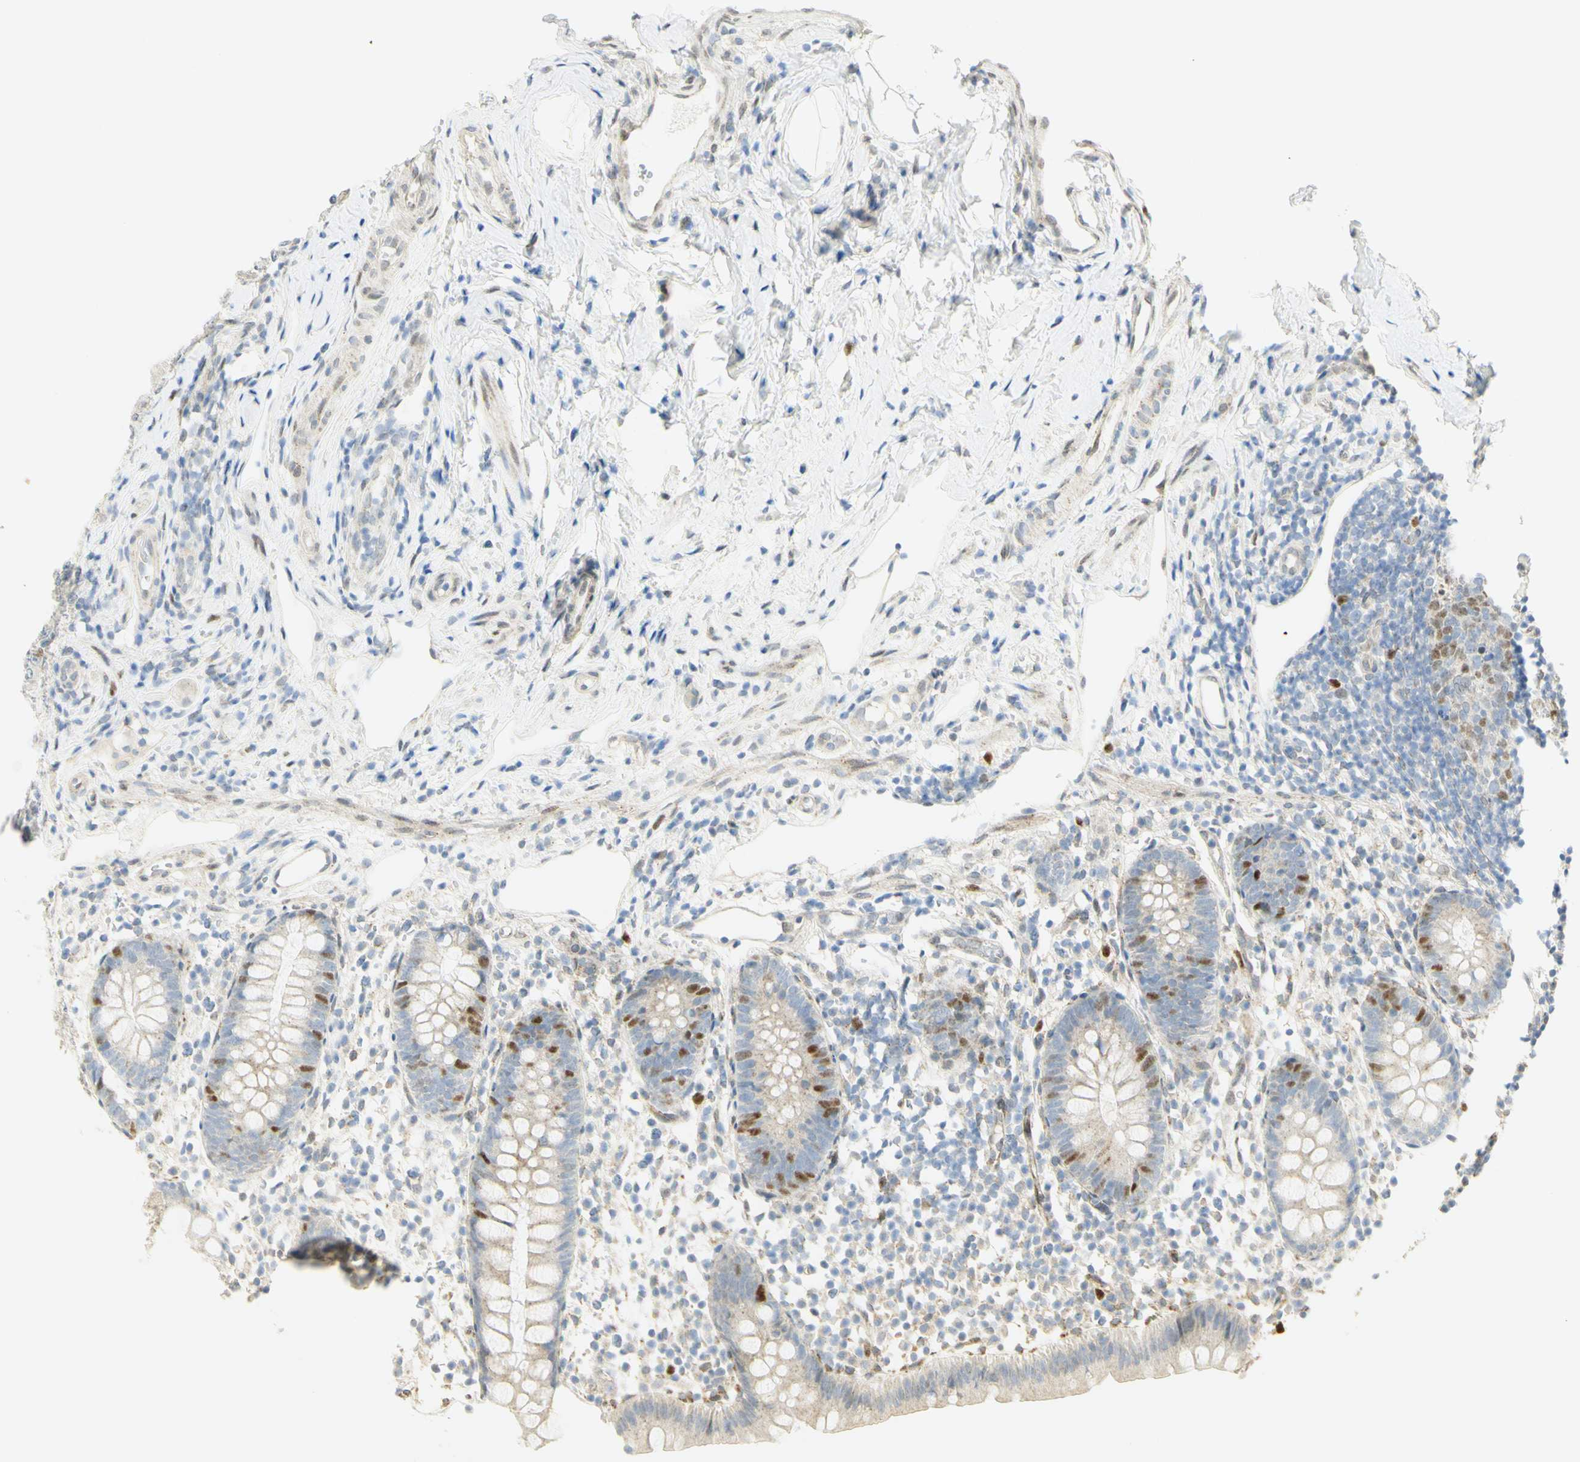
{"staining": {"intensity": "strong", "quantity": "<25%", "location": "nuclear"}, "tissue": "appendix", "cell_type": "Glandular cells", "image_type": "normal", "snomed": [{"axis": "morphology", "description": "Normal tissue, NOS"}, {"axis": "topography", "description": "Appendix"}], "caption": "Unremarkable appendix demonstrates strong nuclear staining in about <25% of glandular cells, visualized by immunohistochemistry.", "gene": "E2F1", "patient": {"sex": "female", "age": 20}}